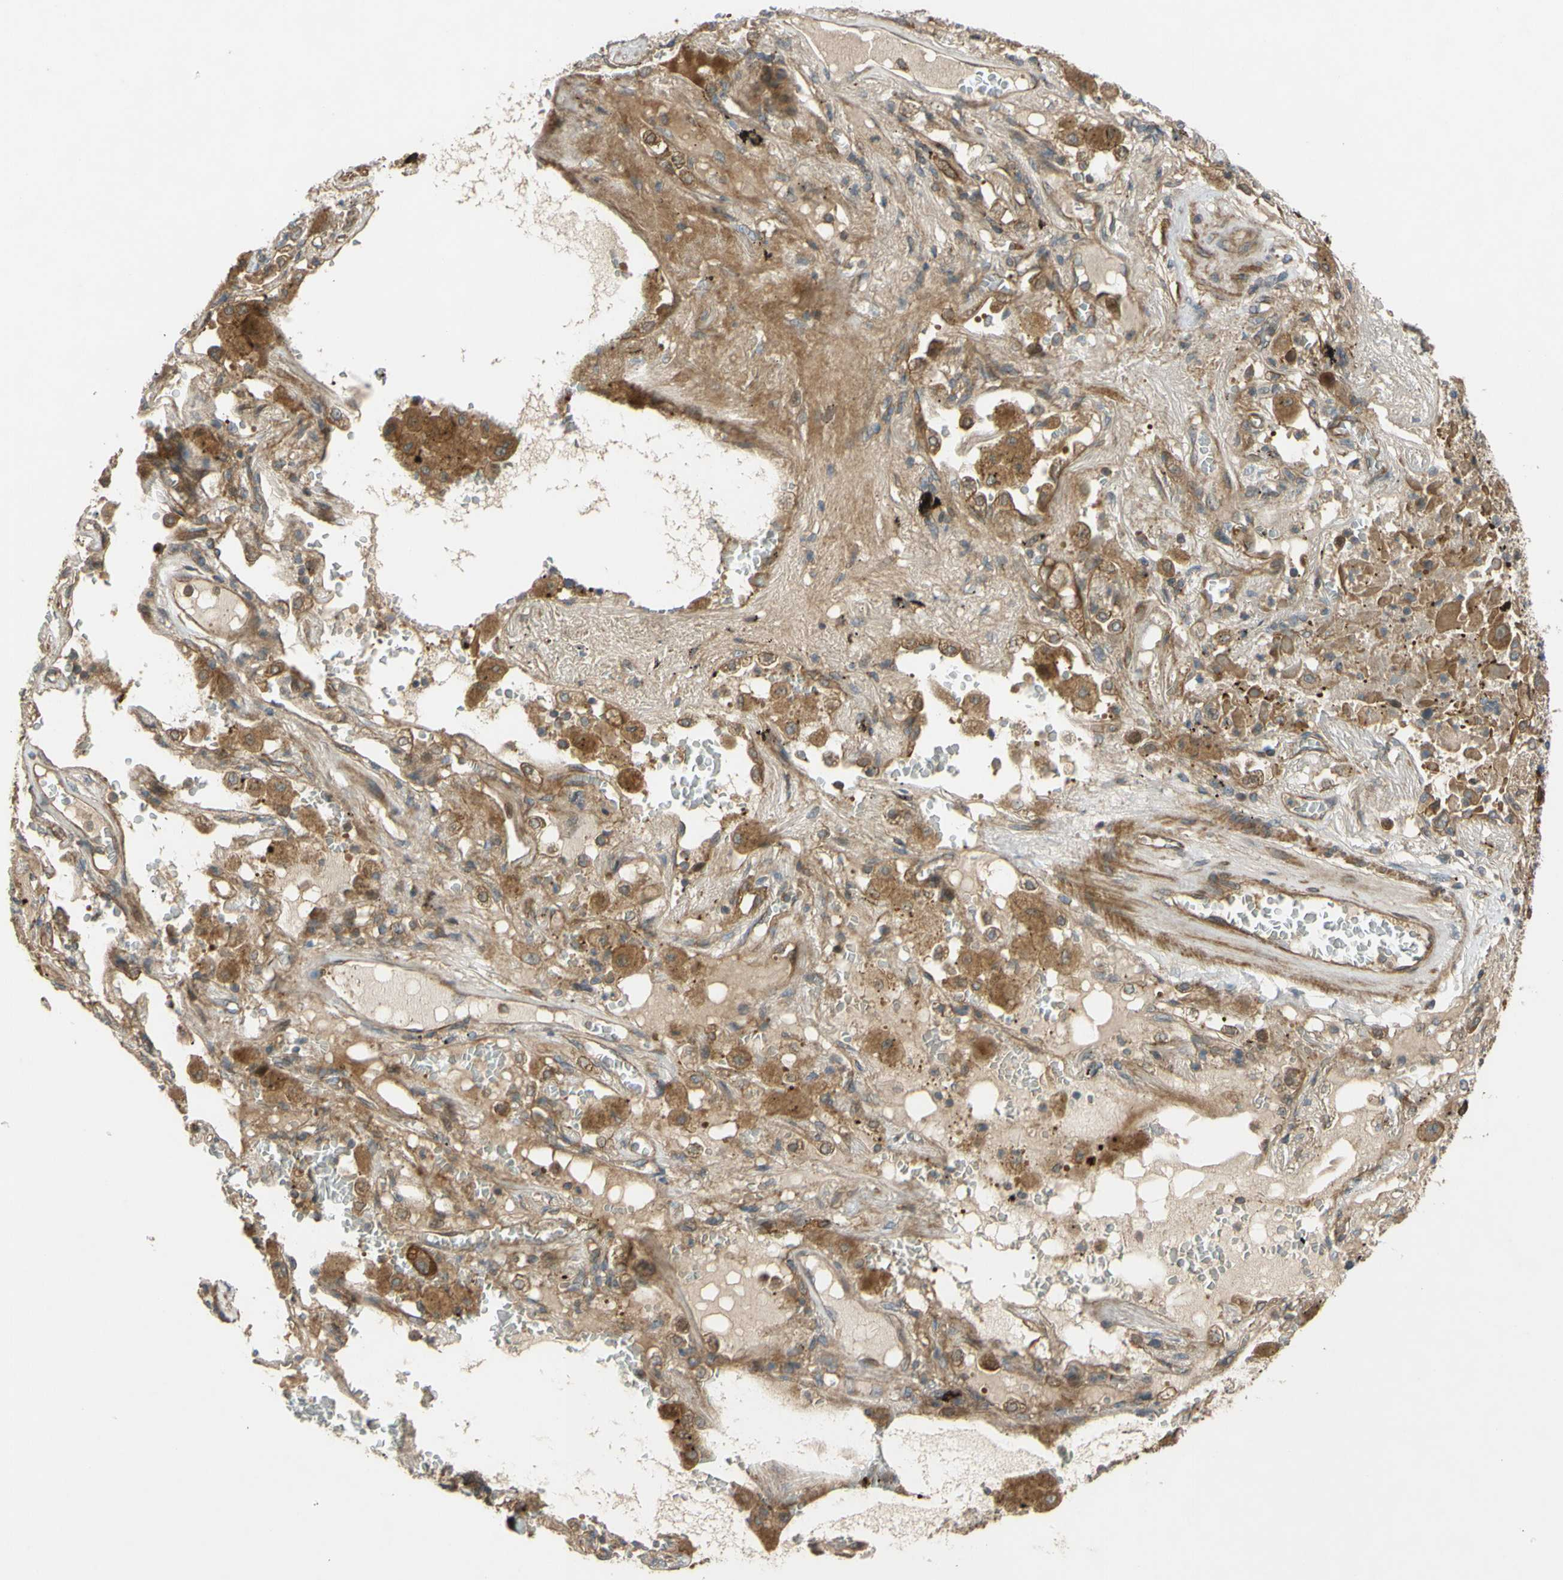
{"staining": {"intensity": "moderate", "quantity": ">75%", "location": "cytoplasmic/membranous"}, "tissue": "lung cancer", "cell_type": "Tumor cells", "image_type": "cancer", "snomed": [{"axis": "morphology", "description": "Squamous cell carcinoma, NOS"}, {"axis": "topography", "description": "Lung"}], "caption": "Immunohistochemistry (IHC) histopathology image of neoplastic tissue: lung cancer (squamous cell carcinoma) stained using immunohistochemistry (IHC) displays medium levels of moderate protein expression localized specifically in the cytoplasmic/membranous of tumor cells, appearing as a cytoplasmic/membranous brown color.", "gene": "FLII", "patient": {"sex": "male", "age": 57}}